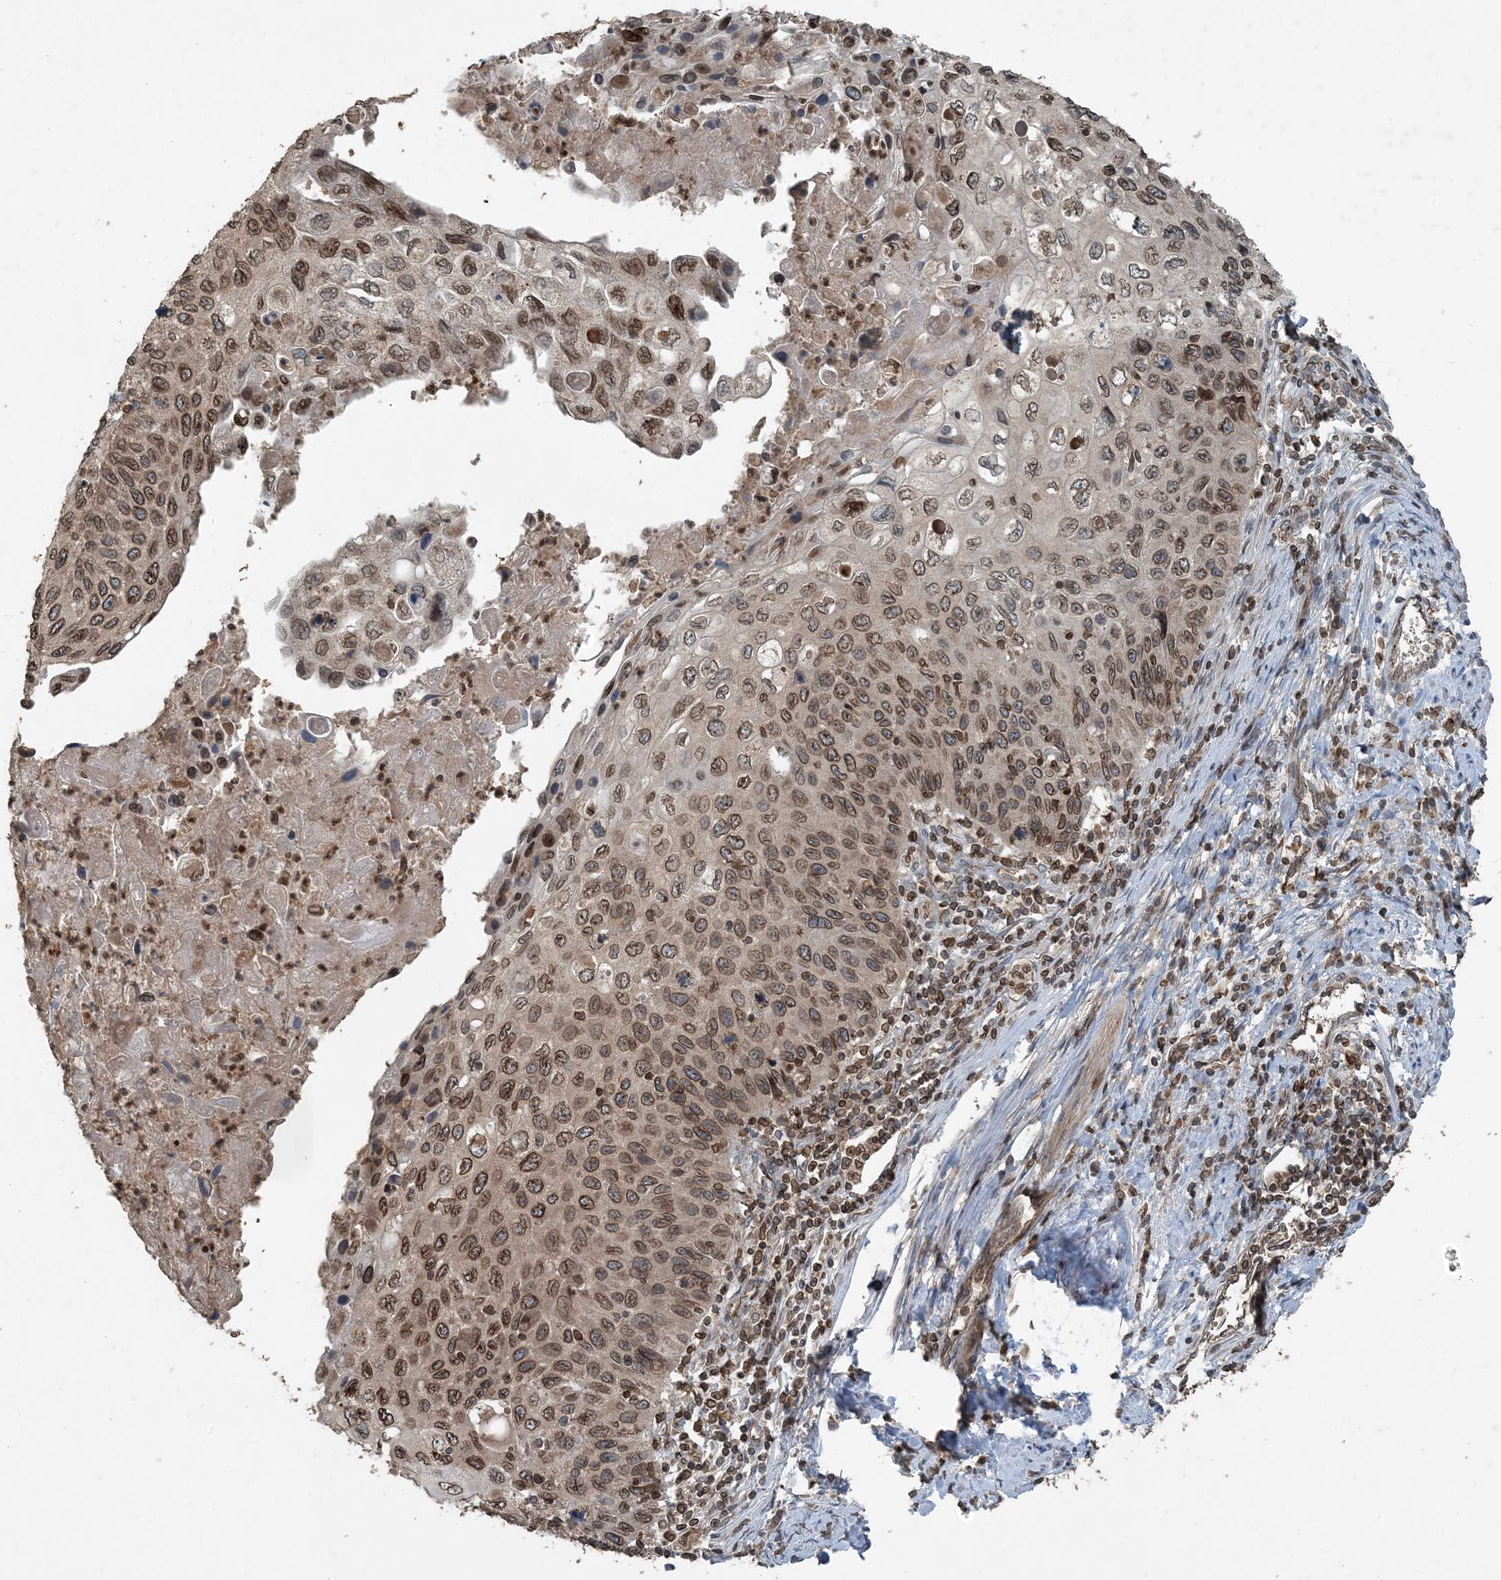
{"staining": {"intensity": "moderate", "quantity": ">75%", "location": "cytoplasmic/membranous,nuclear"}, "tissue": "cervical cancer", "cell_type": "Tumor cells", "image_type": "cancer", "snomed": [{"axis": "morphology", "description": "Squamous cell carcinoma, NOS"}, {"axis": "topography", "description": "Cervix"}], "caption": "The histopathology image reveals staining of squamous cell carcinoma (cervical), revealing moderate cytoplasmic/membranous and nuclear protein staining (brown color) within tumor cells.", "gene": "ZFAND2B", "patient": {"sex": "female", "age": 70}}